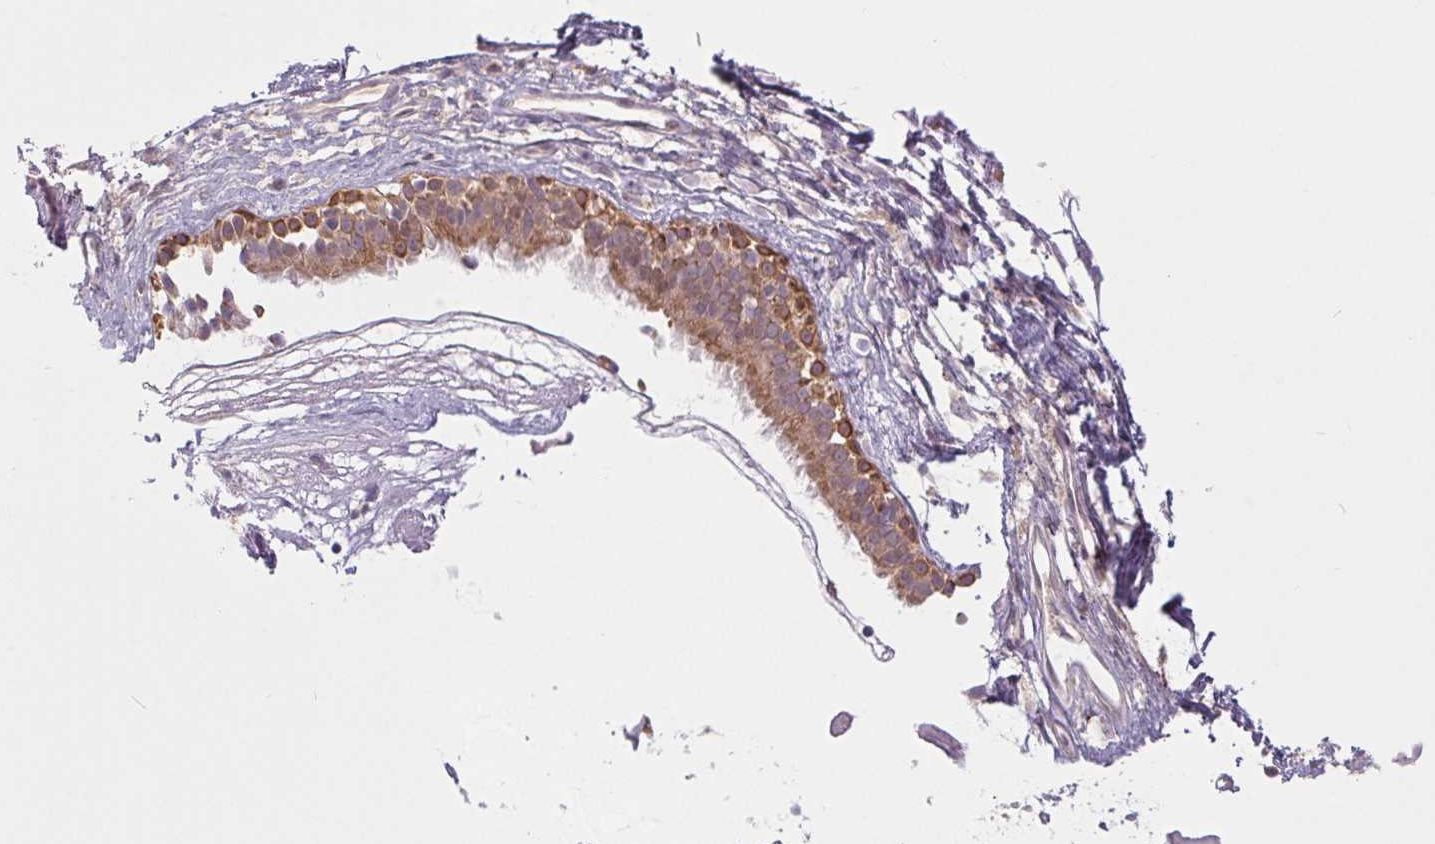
{"staining": {"intensity": "moderate", "quantity": ">75%", "location": "cytoplasmic/membranous"}, "tissue": "nasopharynx", "cell_type": "Respiratory epithelial cells", "image_type": "normal", "snomed": [{"axis": "morphology", "description": "Normal tissue, NOS"}, {"axis": "topography", "description": "Nasopharynx"}], "caption": "Immunohistochemistry micrograph of benign human nasopharynx stained for a protein (brown), which shows medium levels of moderate cytoplasmic/membranous positivity in approximately >75% of respiratory epithelial cells.", "gene": "MAP3K5", "patient": {"sex": "male", "age": 24}}